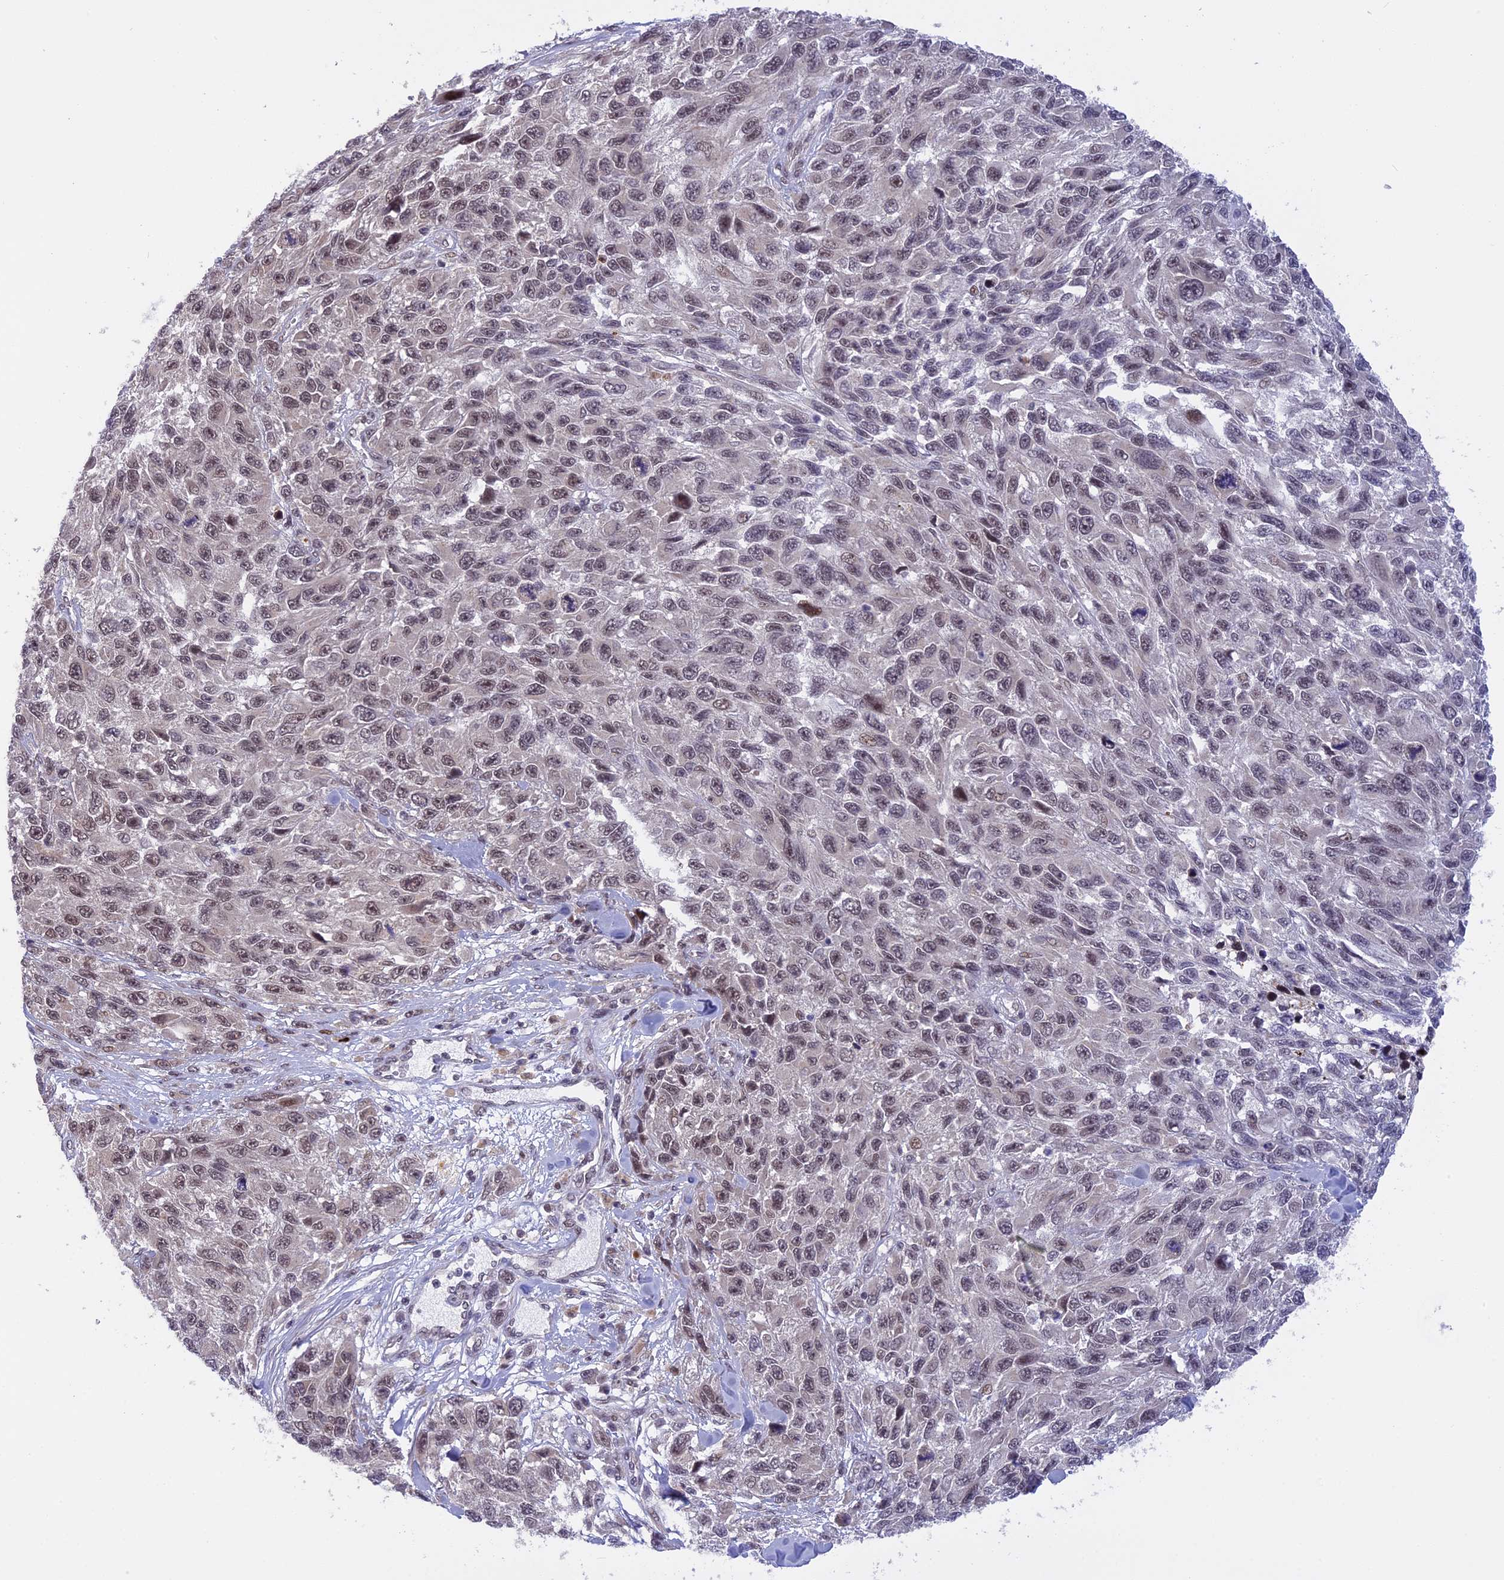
{"staining": {"intensity": "weak", "quantity": "<25%", "location": "nuclear"}, "tissue": "melanoma", "cell_type": "Tumor cells", "image_type": "cancer", "snomed": [{"axis": "morphology", "description": "Malignant melanoma, NOS"}, {"axis": "topography", "description": "Skin"}], "caption": "A high-resolution histopathology image shows immunohistochemistry (IHC) staining of malignant melanoma, which demonstrates no significant positivity in tumor cells.", "gene": "POLR2C", "patient": {"sex": "female", "age": 96}}